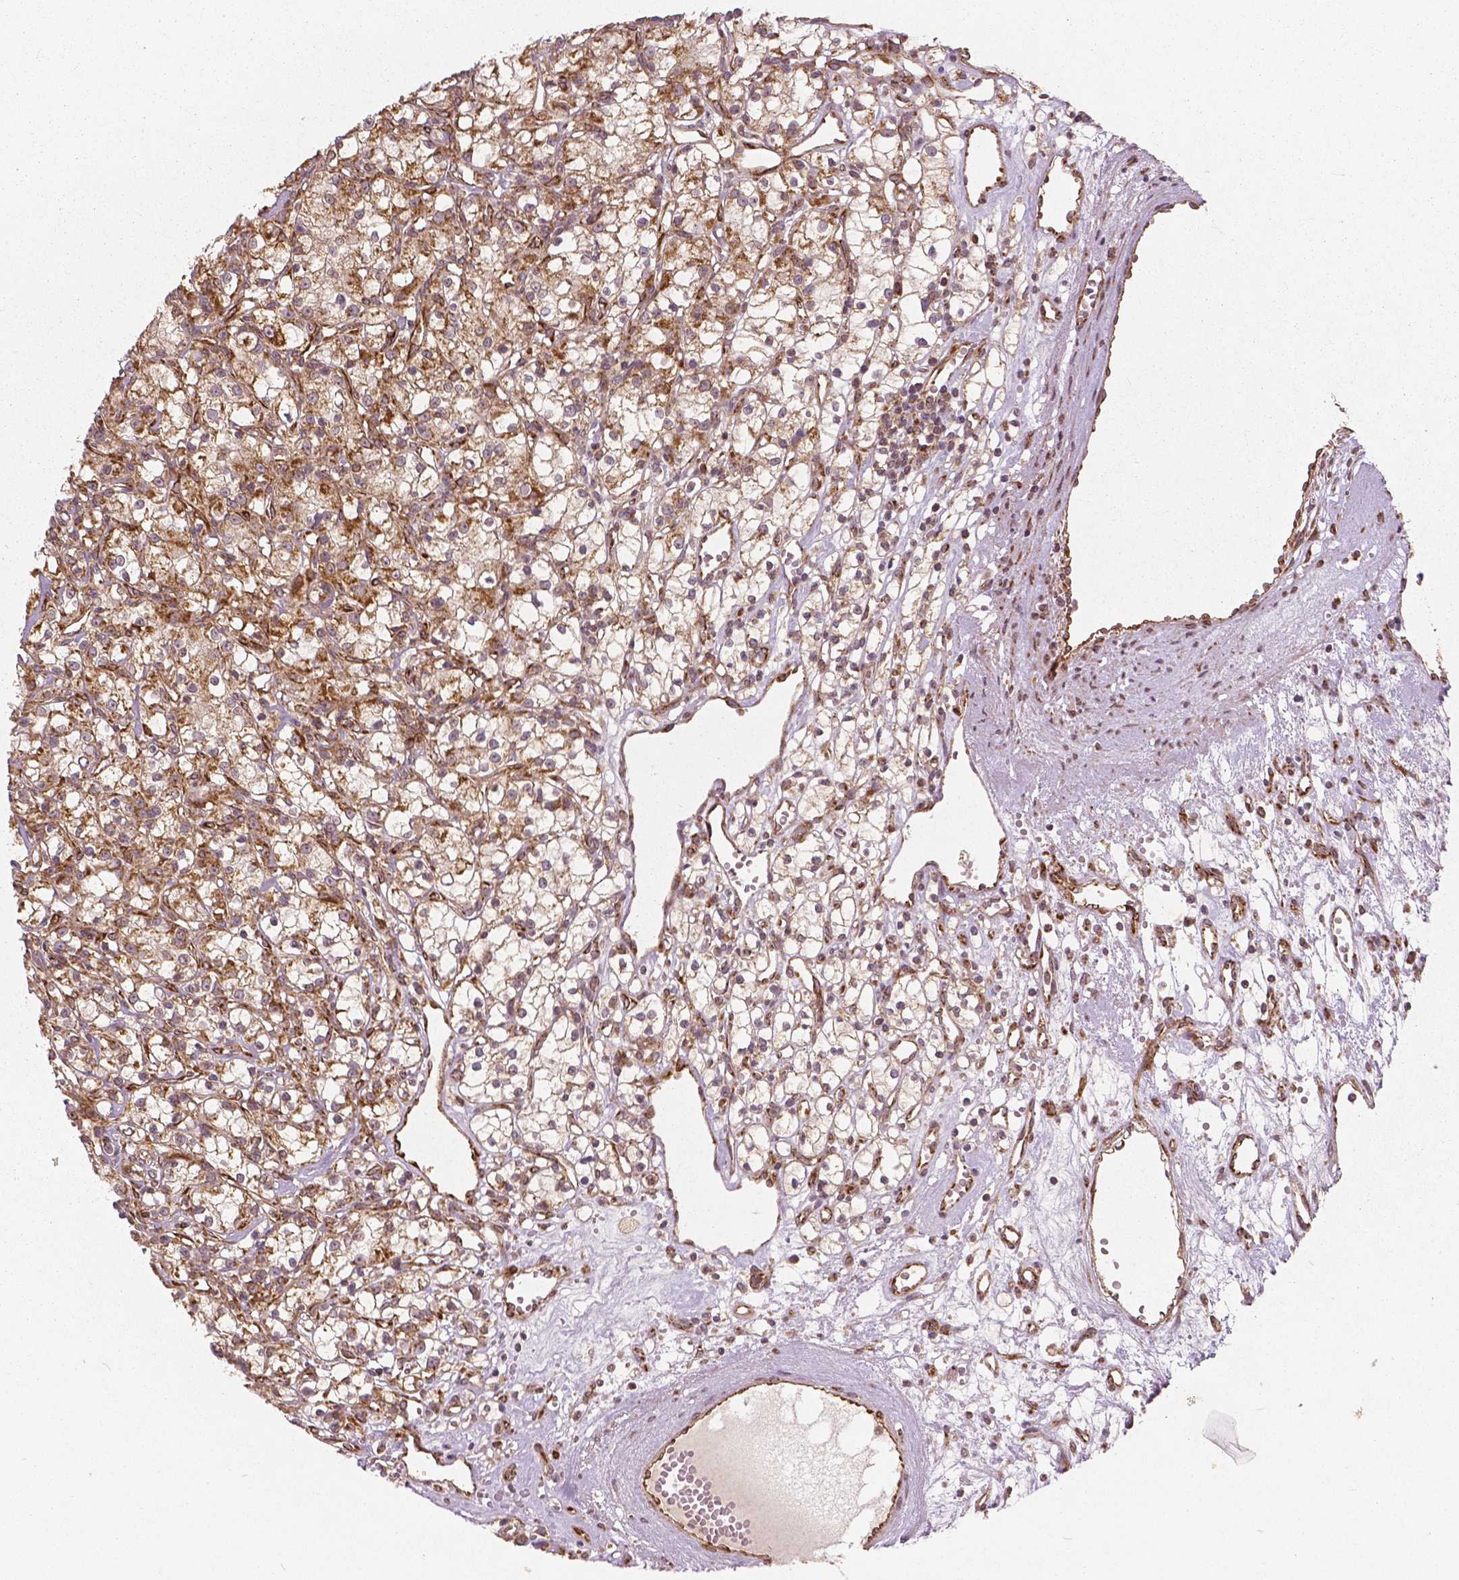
{"staining": {"intensity": "moderate", "quantity": ">75%", "location": "cytoplasmic/membranous"}, "tissue": "renal cancer", "cell_type": "Tumor cells", "image_type": "cancer", "snomed": [{"axis": "morphology", "description": "Adenocarcinoma, NOS"}, {"axis": "topography", "description": "Kidney"}], "caption": "DAB immunohistochemical staining of human renal adenocarcinoma exhibits moderate cytoplasmic/membranous protein expression in about >75% of tumor cells. Ihc stains the protein of interest in brown and the nuclei are stained blue.", "gene": "PGAM5", "patient": {"sex": "female", "age": 59}}